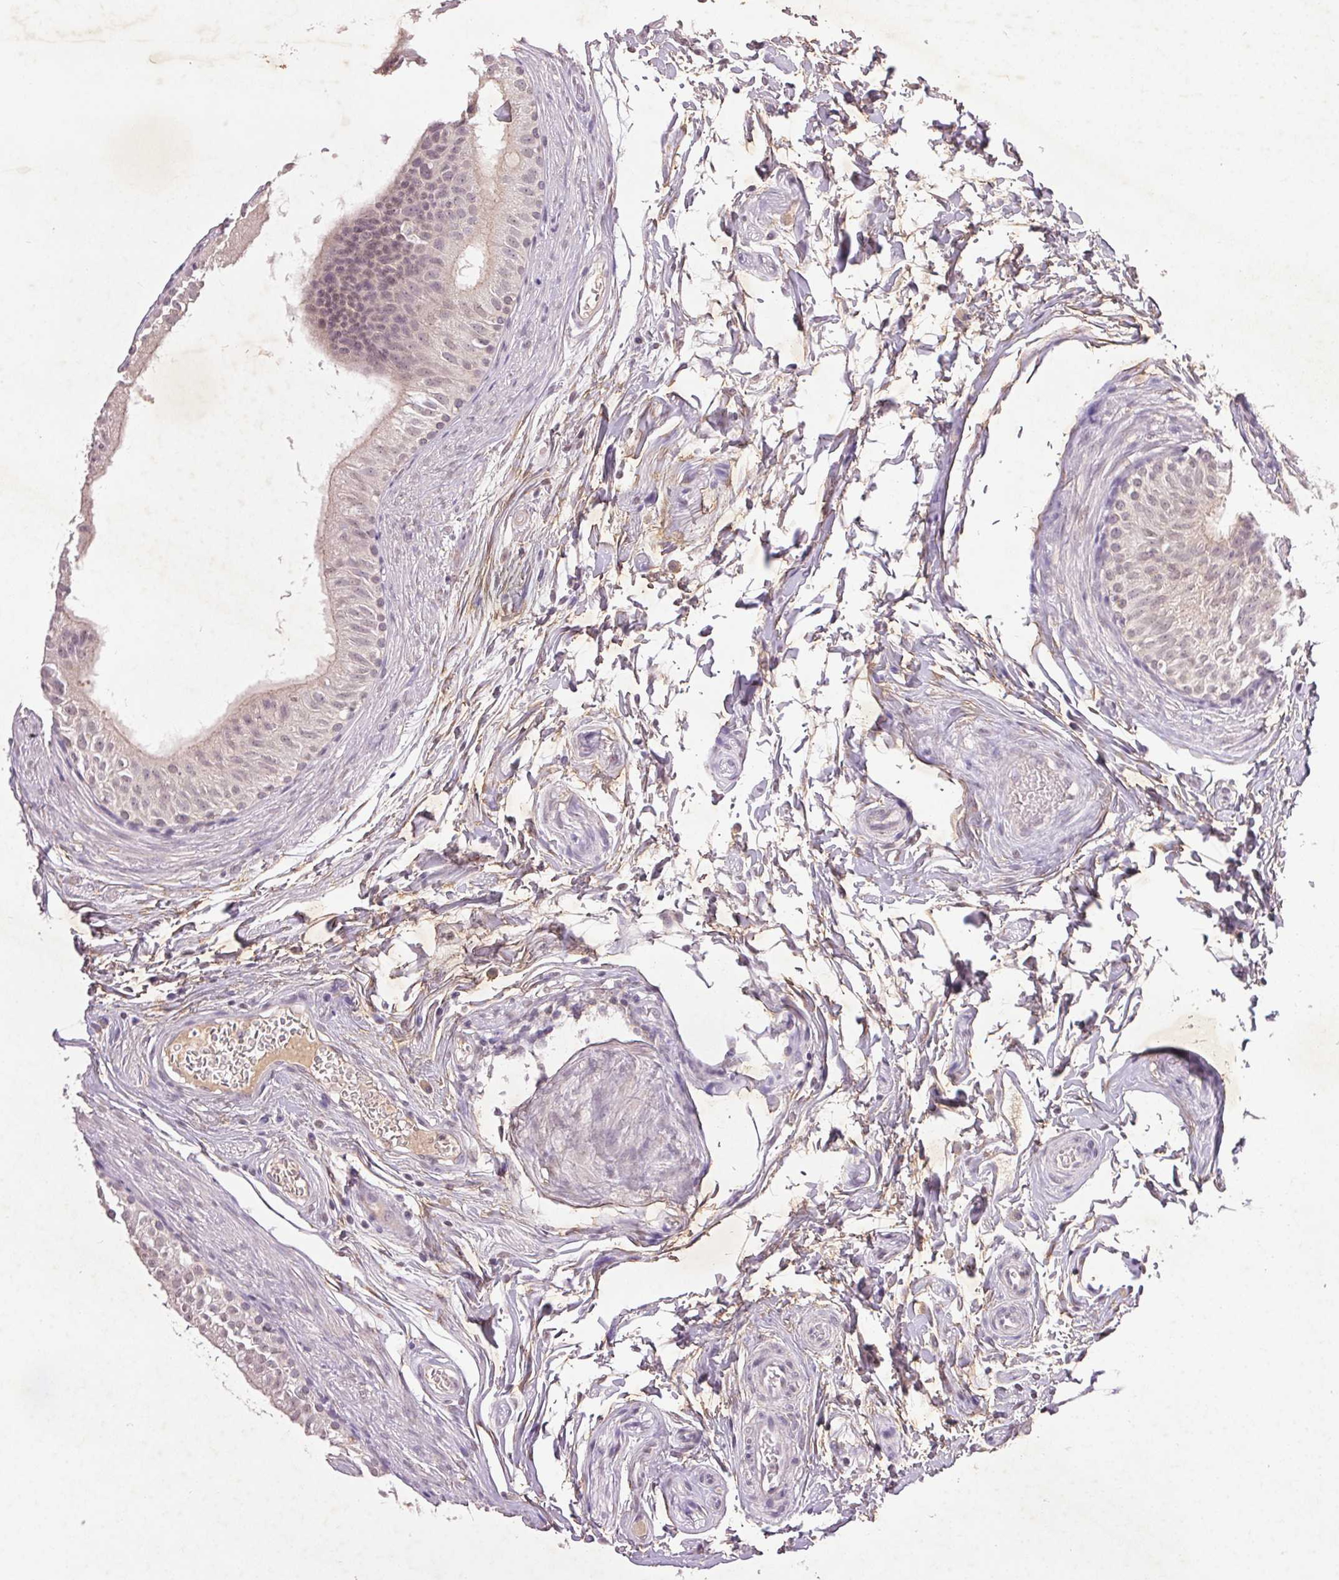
{"staining": {"intensity": "weak", "quantity": "<25%", "location": "nuclear"}, "tissue": "epididymis", "cell_type": "Glandular cells", "image_type": "normal", "snomed": [{"axis": "morphology", "description": "Normal tissue, NOS"}, {"axis": "topography", "description": "Epididymis"}], "caption": "This is an immunohistochemistry photomicrograph of unremarkable epididymis. There is no expression in glandular cells.", "gene": "FAM168B", "patient": {"sex": "male", "age": 36}}